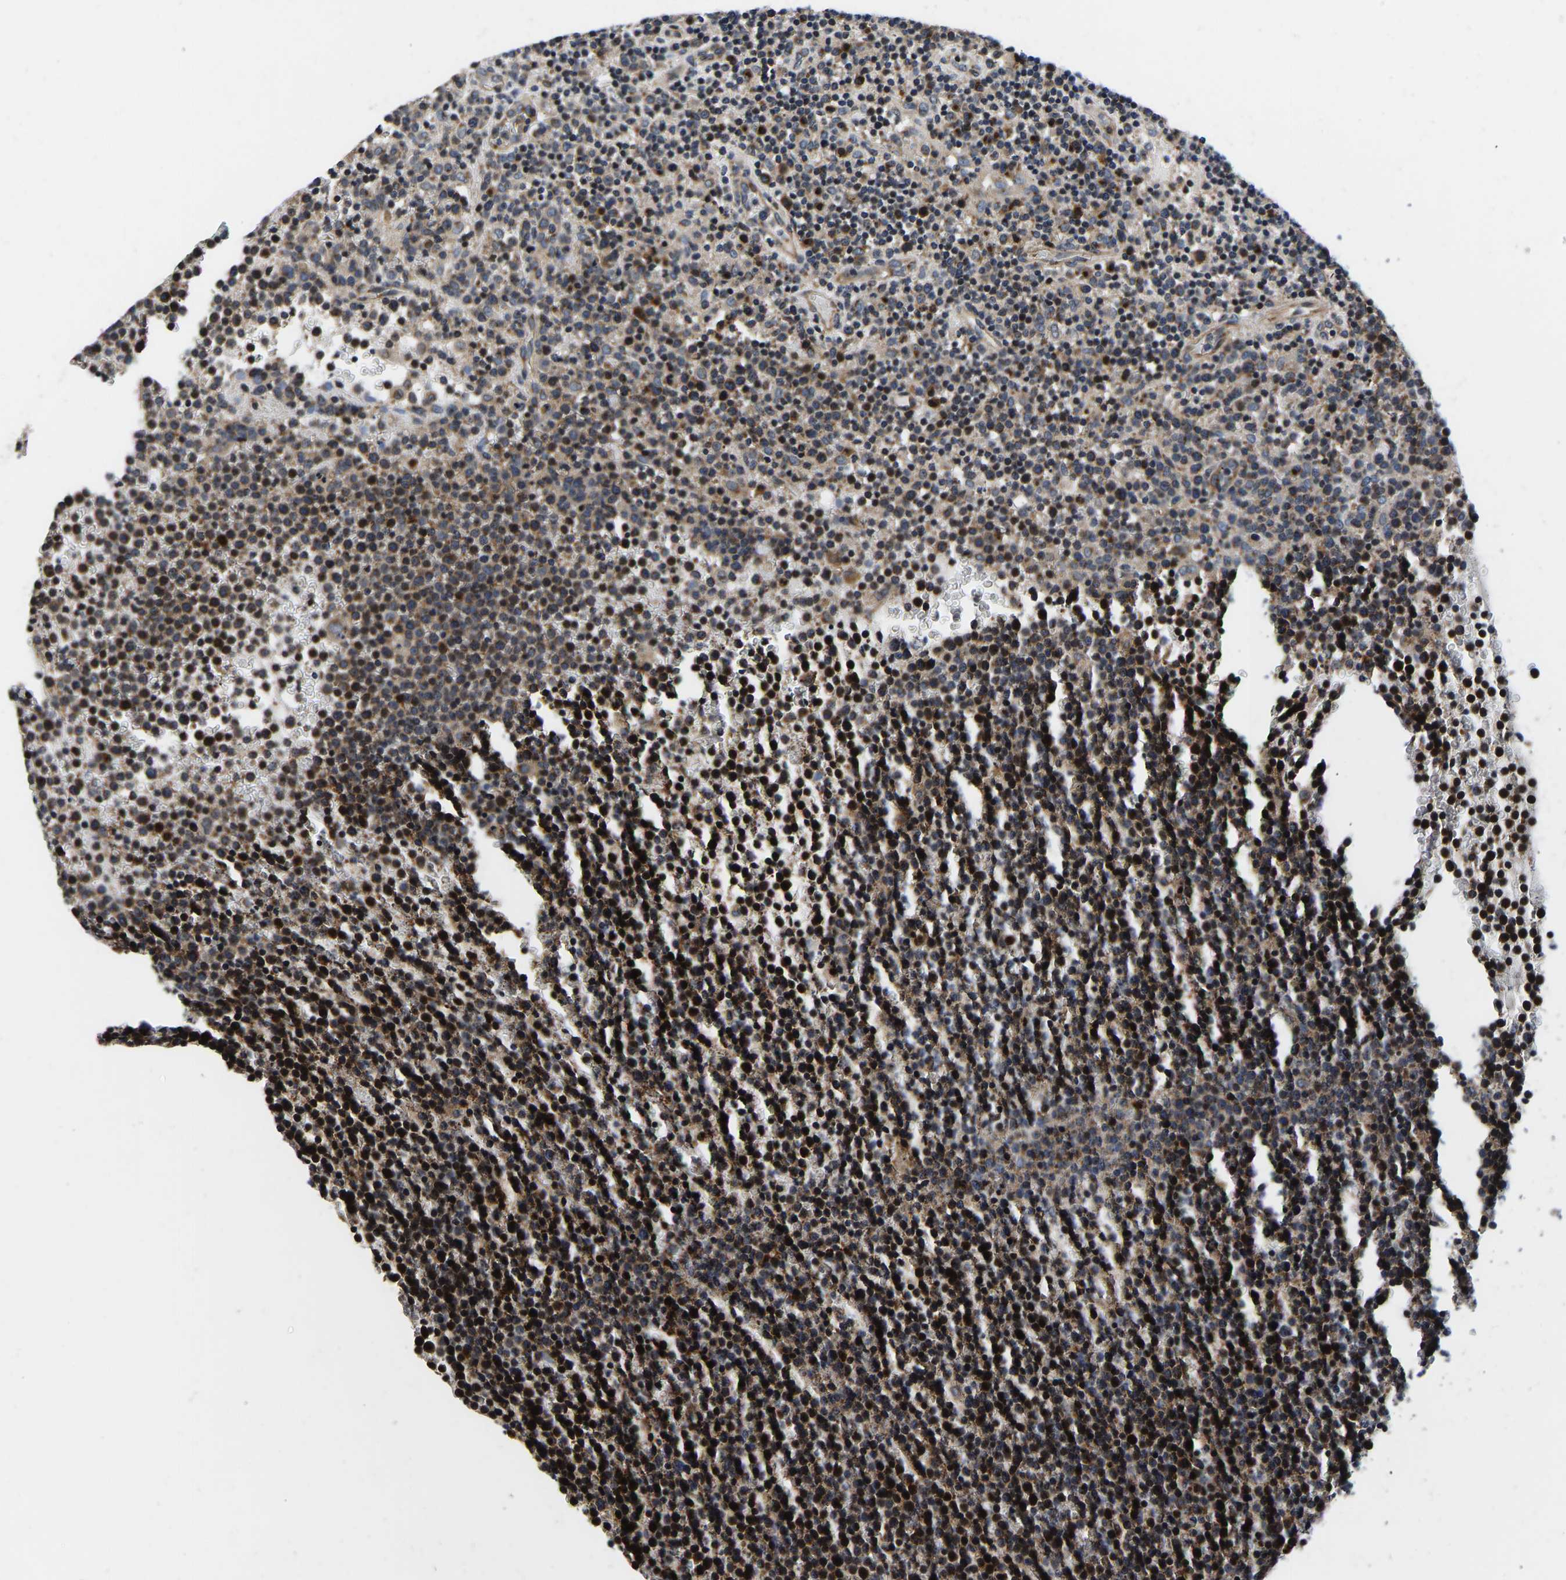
{"staining": {"intensity": "strong", "quantity": ">75%", "location": "cytoplasmic/membranous"}, "tissue": "lymphoma", "cell_type": "Tumor cells", "image_type": "cancer", "snomed": [{"axis": "morphology", "description": "Malignant lymphoma, non-Hodgkin's type, High grade"}, {"axis": "topography", "description": "Lymph node"}], "caption": "The photomicrograph displays staining of lymphoma, revealing strong cytoplasmic/membranous protein positivity (brown color) within tumor cells.", "gene": "RABAC1", "patient": {"sex": "male", "age": 61}}